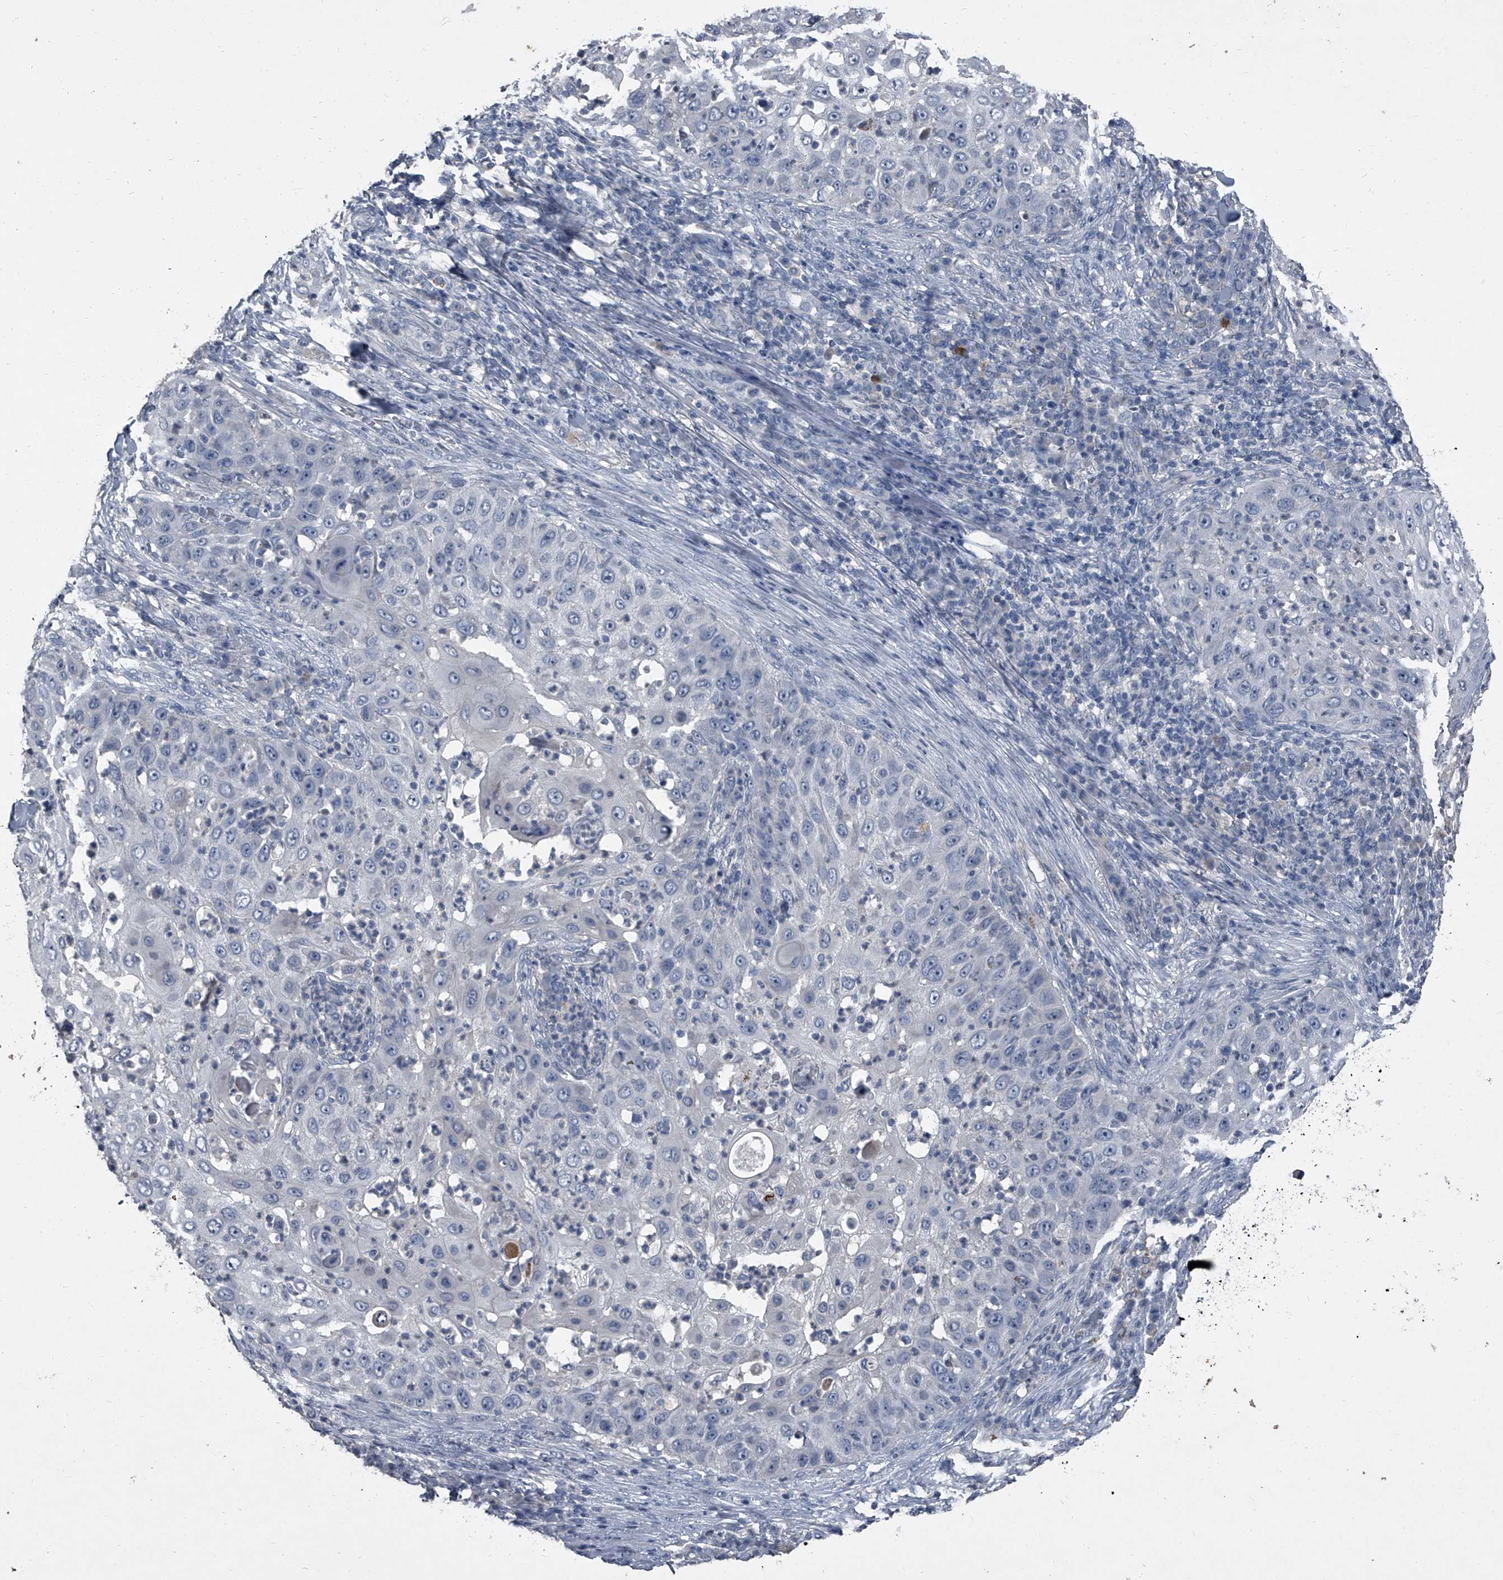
{"staining": {"intensity": "negative", "quantity": "none", "location": "none"}, "tissue": "skin cancer", "cell_type": "Tumor cells", "image_type": "cancer", "snomed": [{"axis": "morphology", "description": "Squamous cell carcinoma, NOS"}, {"axis": "topography", "description": "Skin"}], "caption": "Immunohistochemical staining of human skin cancer shows no significant positivity in tumor cells.", "gene": "HEPHL1", "patient": {"sex": "female", "age": 44}}